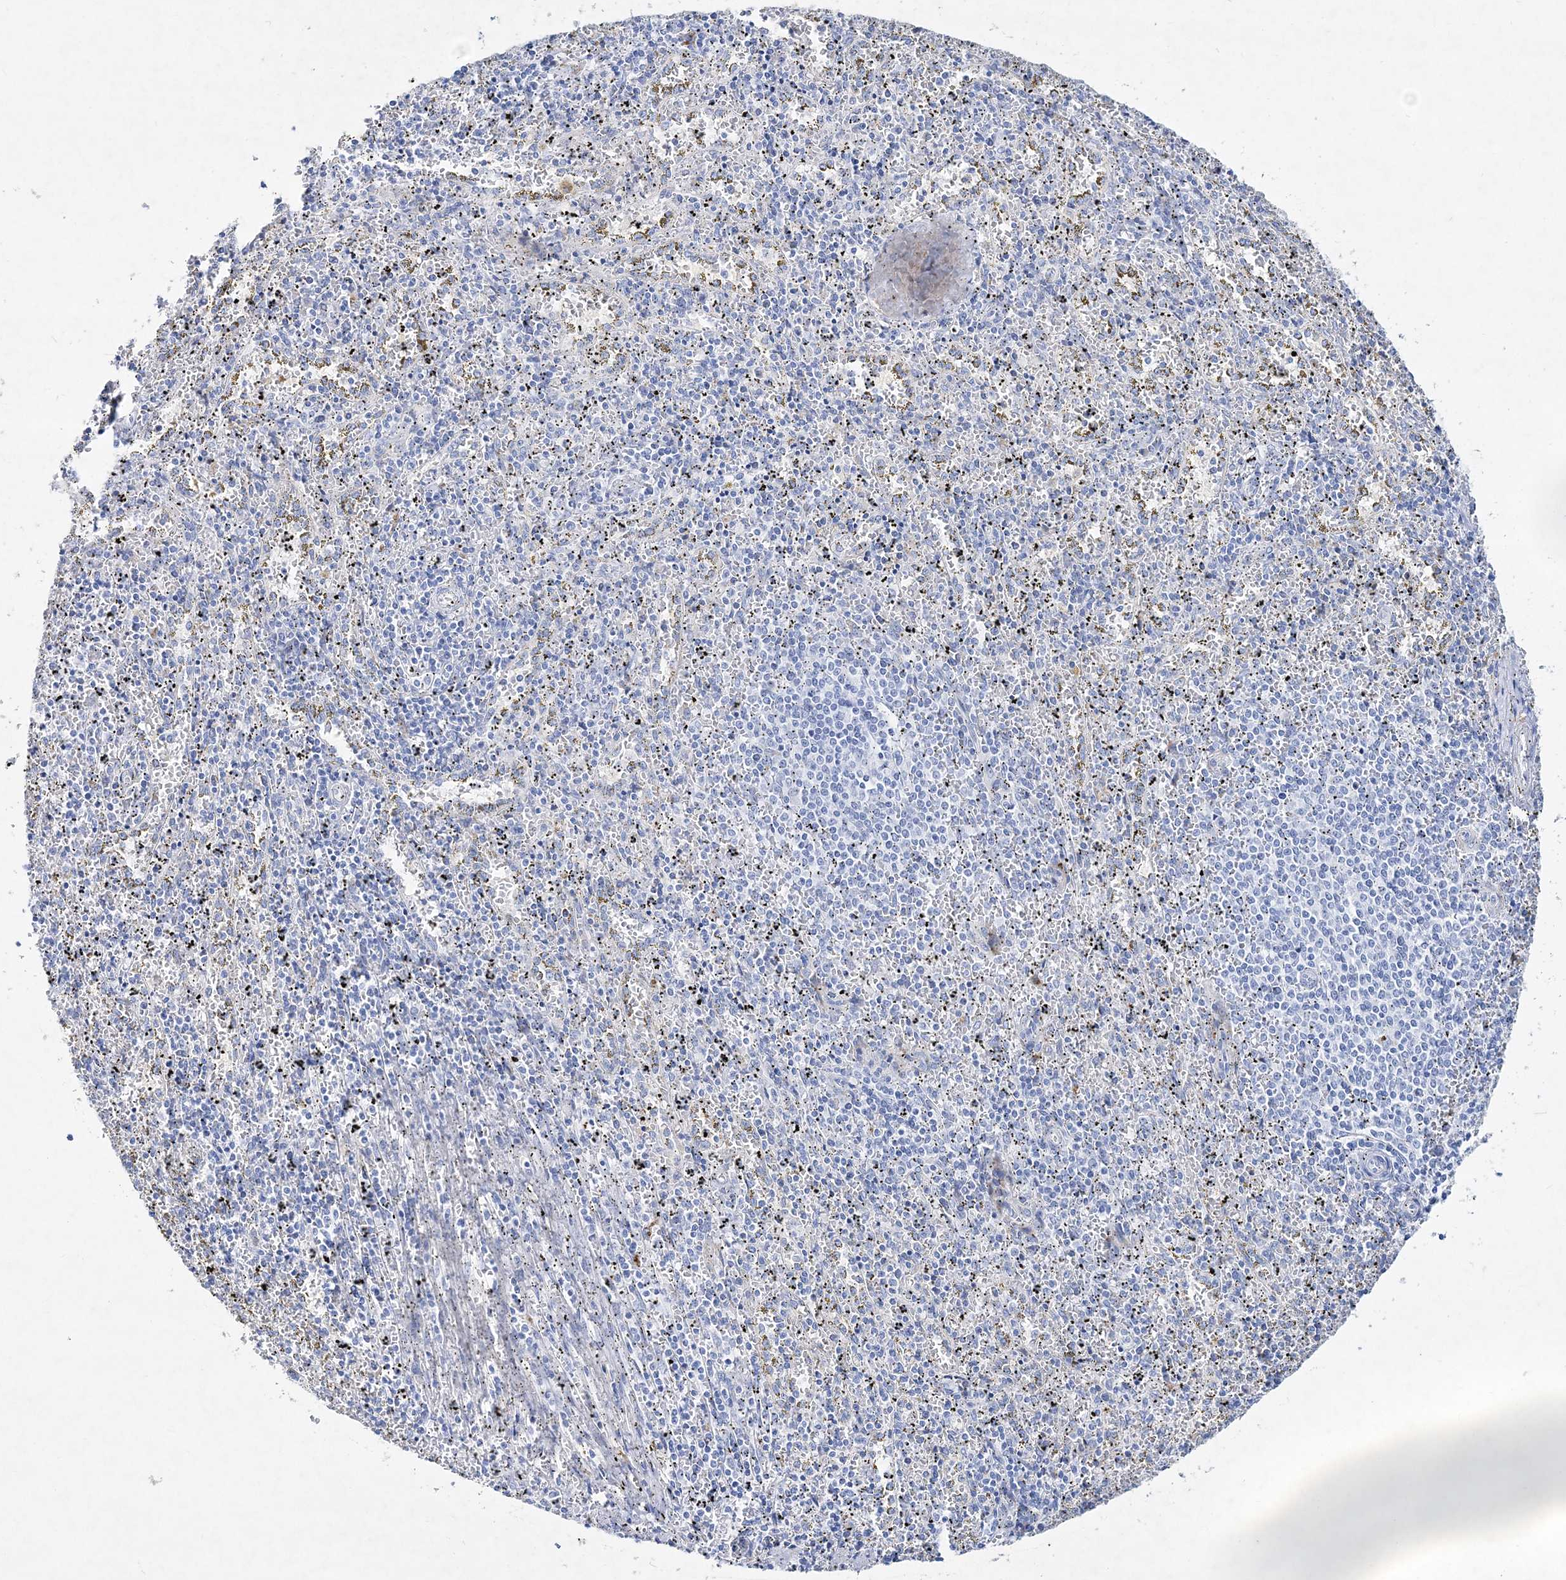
{"staining": {"intensity": "negative", "quantity": "none", "location": "none"}, "tissue": "spleen", "cell_type": "Cells in red pulp", "image_type": "normal", "snomed": [{"axis": "morphology", "description": "Normal tissue, NOS"}, {"axis": "topography", "description": "Spleen"}], "caption": "Immunohistochemistry micrograph of unremarkable spleen stained for a protein (brown), which displays no expression in cells in red pulp.", "gene": "SPINK7", "patient": {"sex": "male", "age": 11}}